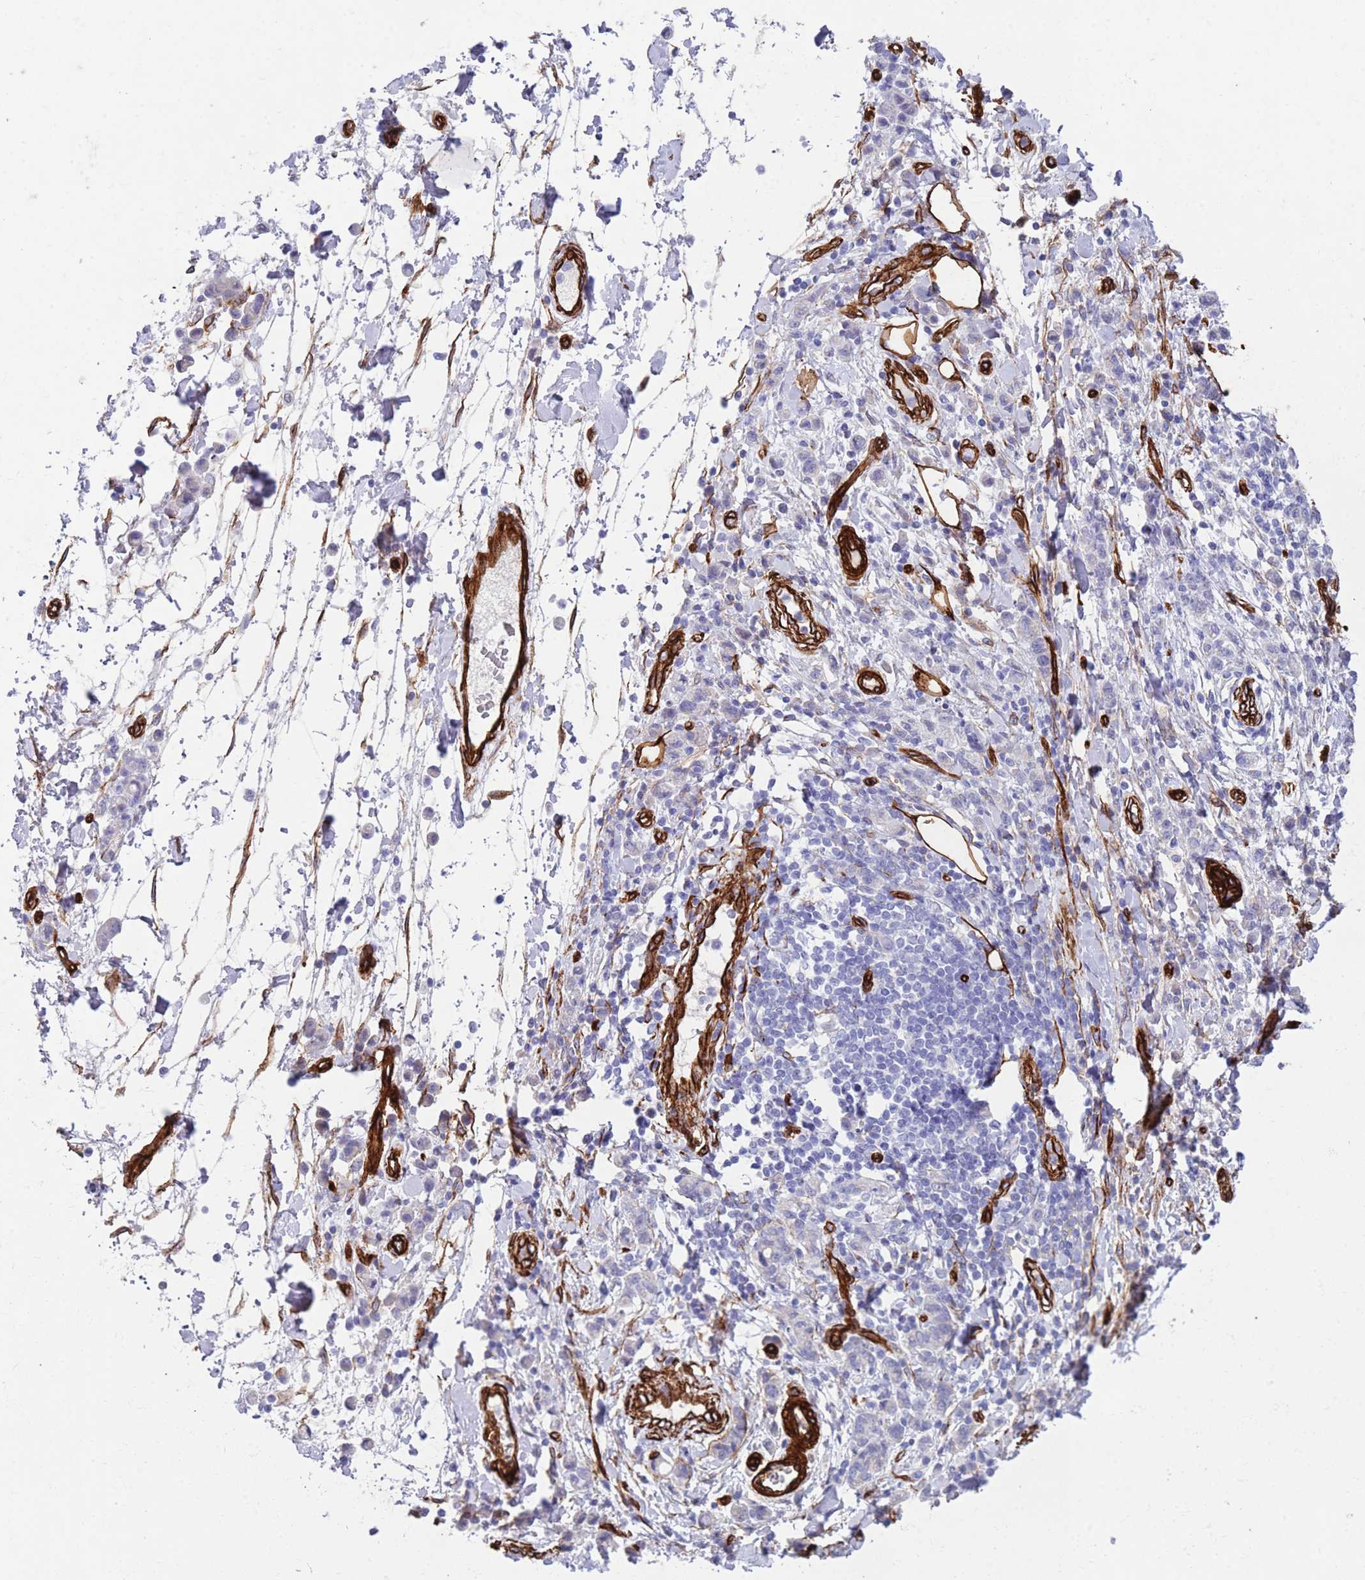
{"staining": {"intensity": "negative", "quantity": "none", "location": "none"}, "tissue": "stomach cancer", "cell_type": "Tumor cells", "image_type": "cancer", "snomed": [{"axis": "morphology", "description": "Adenocarcinoma, NOS"}, {"axis": "topography", "description": "Stomach"}], "caption": "This is a image of immunohistochemistry (IHC) staining of adenocarcinoma (stomach), which shows no expression in tumor cells.", "gene": "CAV2", "patient": {"sex": "male", "age": 77}}